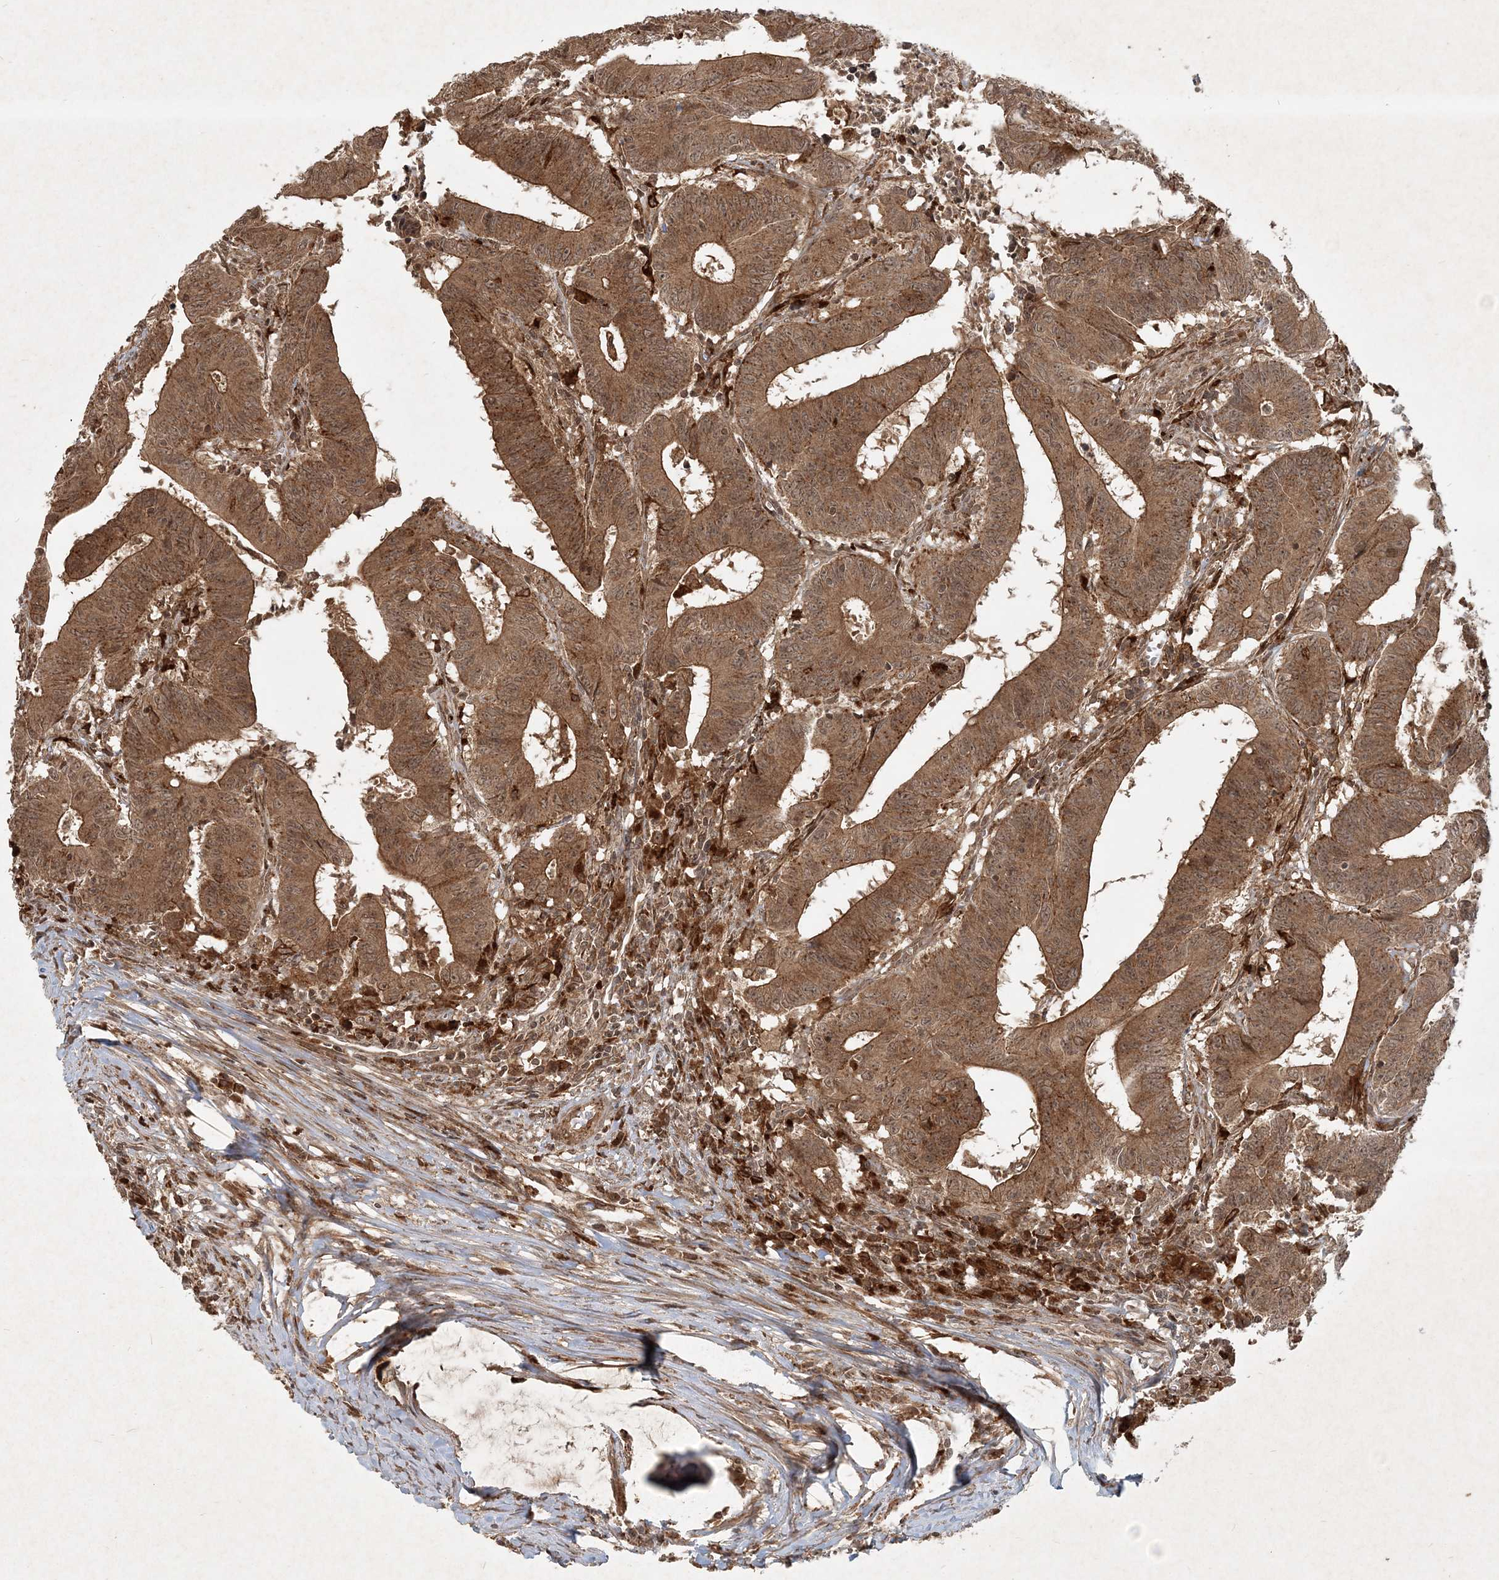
{"staining": {"intensity": "moderate", "quantity": ">75%", "location": "cytoplasmic/membranous"}, "tissue": "colorectal cancer", "cell_type": "Tumor cells", "image_type": "cancer", "snomed": [{"axis": "morphology", "description": "Adenocarcinoma, NOS"}, {"axis": "topography", "description": "Colon"}], "caption": "A brown stain labels moderate cytoplasmic/membranous expression of a protein in colorectal adenocarcinoma tumor cells. The staining was performed using DAB (3,3'-diaminobenzidine), with brown indicating positive protein expression. Nuclei are stained blue with hematoxylin.", "gene": "NARS1", "patient": {"sex": "male", "age": 45}}